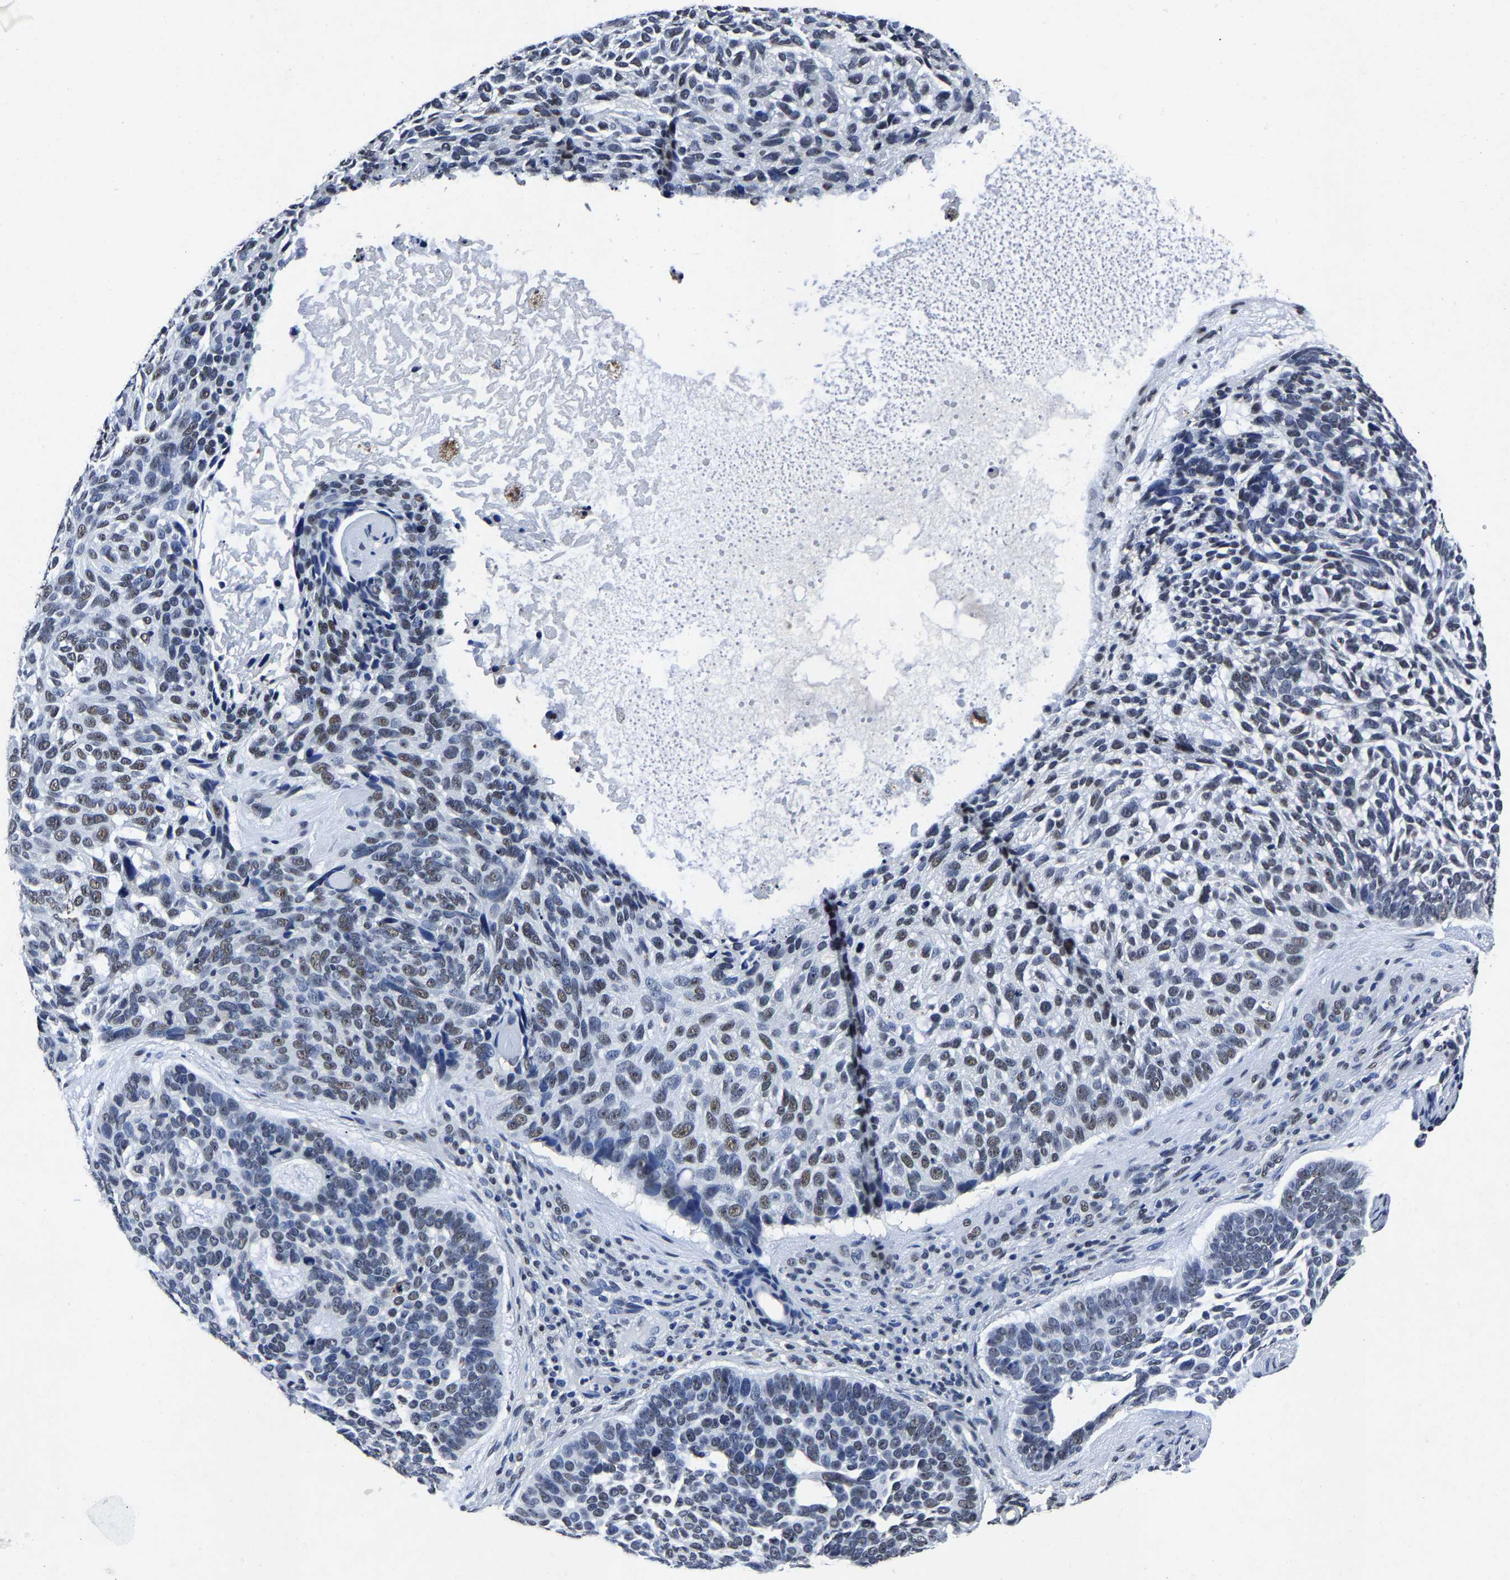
{"staining": {"intensity": "weak", "quantity": "<25%", "location": "nuclear"}, "tissue": "skin cancer", "cell_type": "Tumor cells", "image_type": "cancer", "snomed": [{"axis": "morphology", "description": "Basal cell carcinoma"}, {"axis": "topography", "description": "Skin"}, {"axis": "topography", "description": "Skin of head"}], "caption": "A histopathology image of skin cancer (basal cell carcinoma) stained for a protein demonstrates no brown staining in tumor cells. (DAB (3,3'-diaminobenzidine) immunohistochemistry (IHC) visualized using brightfield microscopy, high magnification).", "gene": "RBM45", "patient": {"sex": "female", "age": 85}}